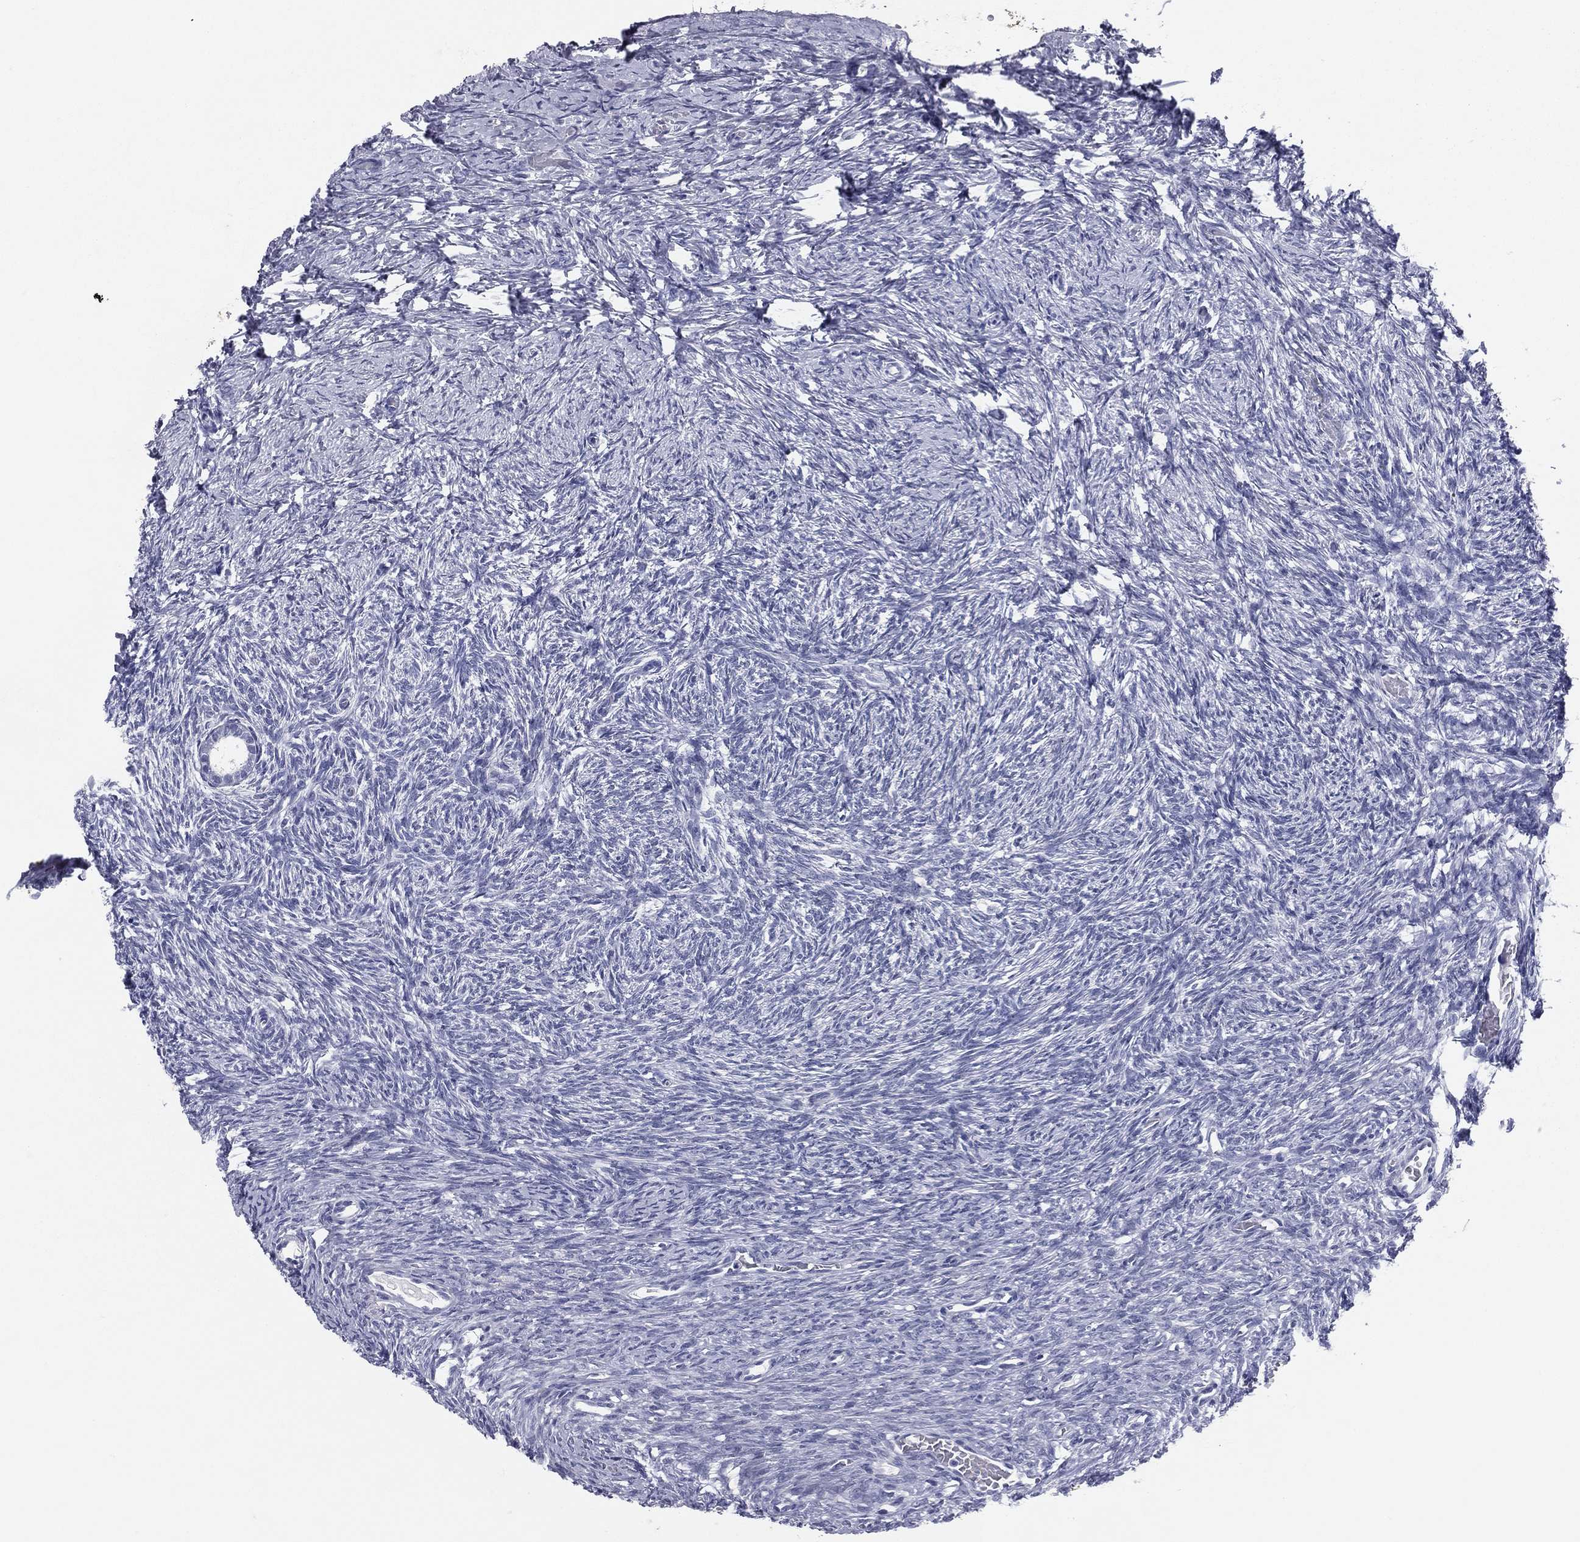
{"staining": {"intensity": "negative", "quantity": "none", "location": "none"}, "tissue": "ovary", "cell_type": "Follicle cells", "image_type": "normal", "snomed": [{"axis": "morphology", "description": "Normal tissue, NOS"}, {"axis": "topography", "description": "Ovary"}], "caption": "DAB immunohistochemical staining of normal human ovary exhibits no significant positivity in follicle cells.", "gene": "HLA", "patient": {"sex": "female", "age": 39}}